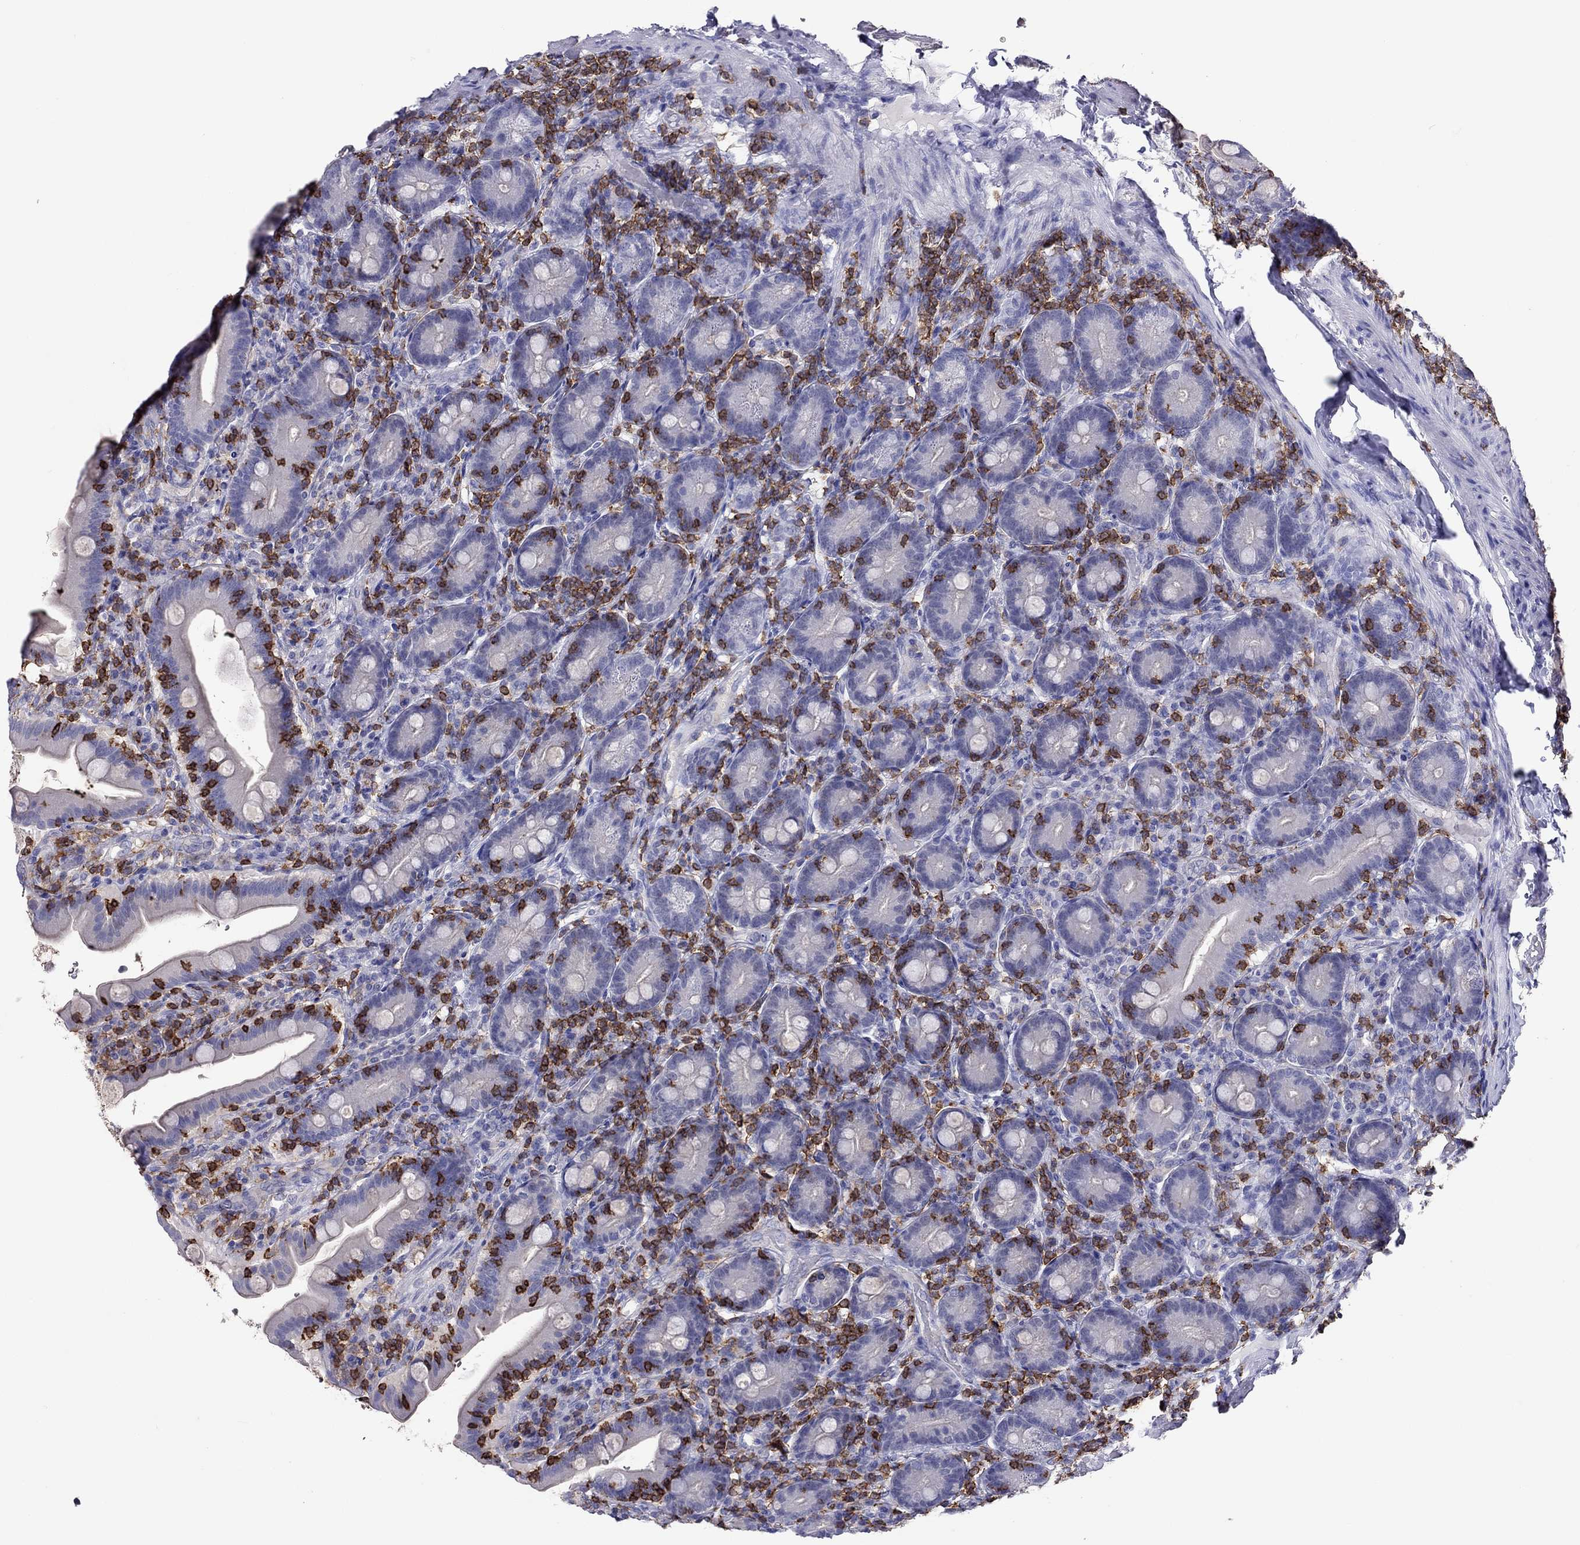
{"staining": {"intensity": "negative", "quantity": "none", "location": "none"}, "tissue": "small intestine", "cell_type": "Glandular cells", "image_type": "normal", "snomed": [{"axis": "morphology", "description": "Normal tissue, NOS"}, {"axis": "topography", "description": "Small intestine"}], "caption": "Normal small intestine was stained to show a protein in brown. There is no significant positivity in glandular cells. The staining was performed using DAB to visualize the protein expression in brown, while the nuclei were stained in blue with hematoxylin (Magnification: 20x).", "gene": "ENSG00000288637", "patient": {"sex": "male", "age": 66}}